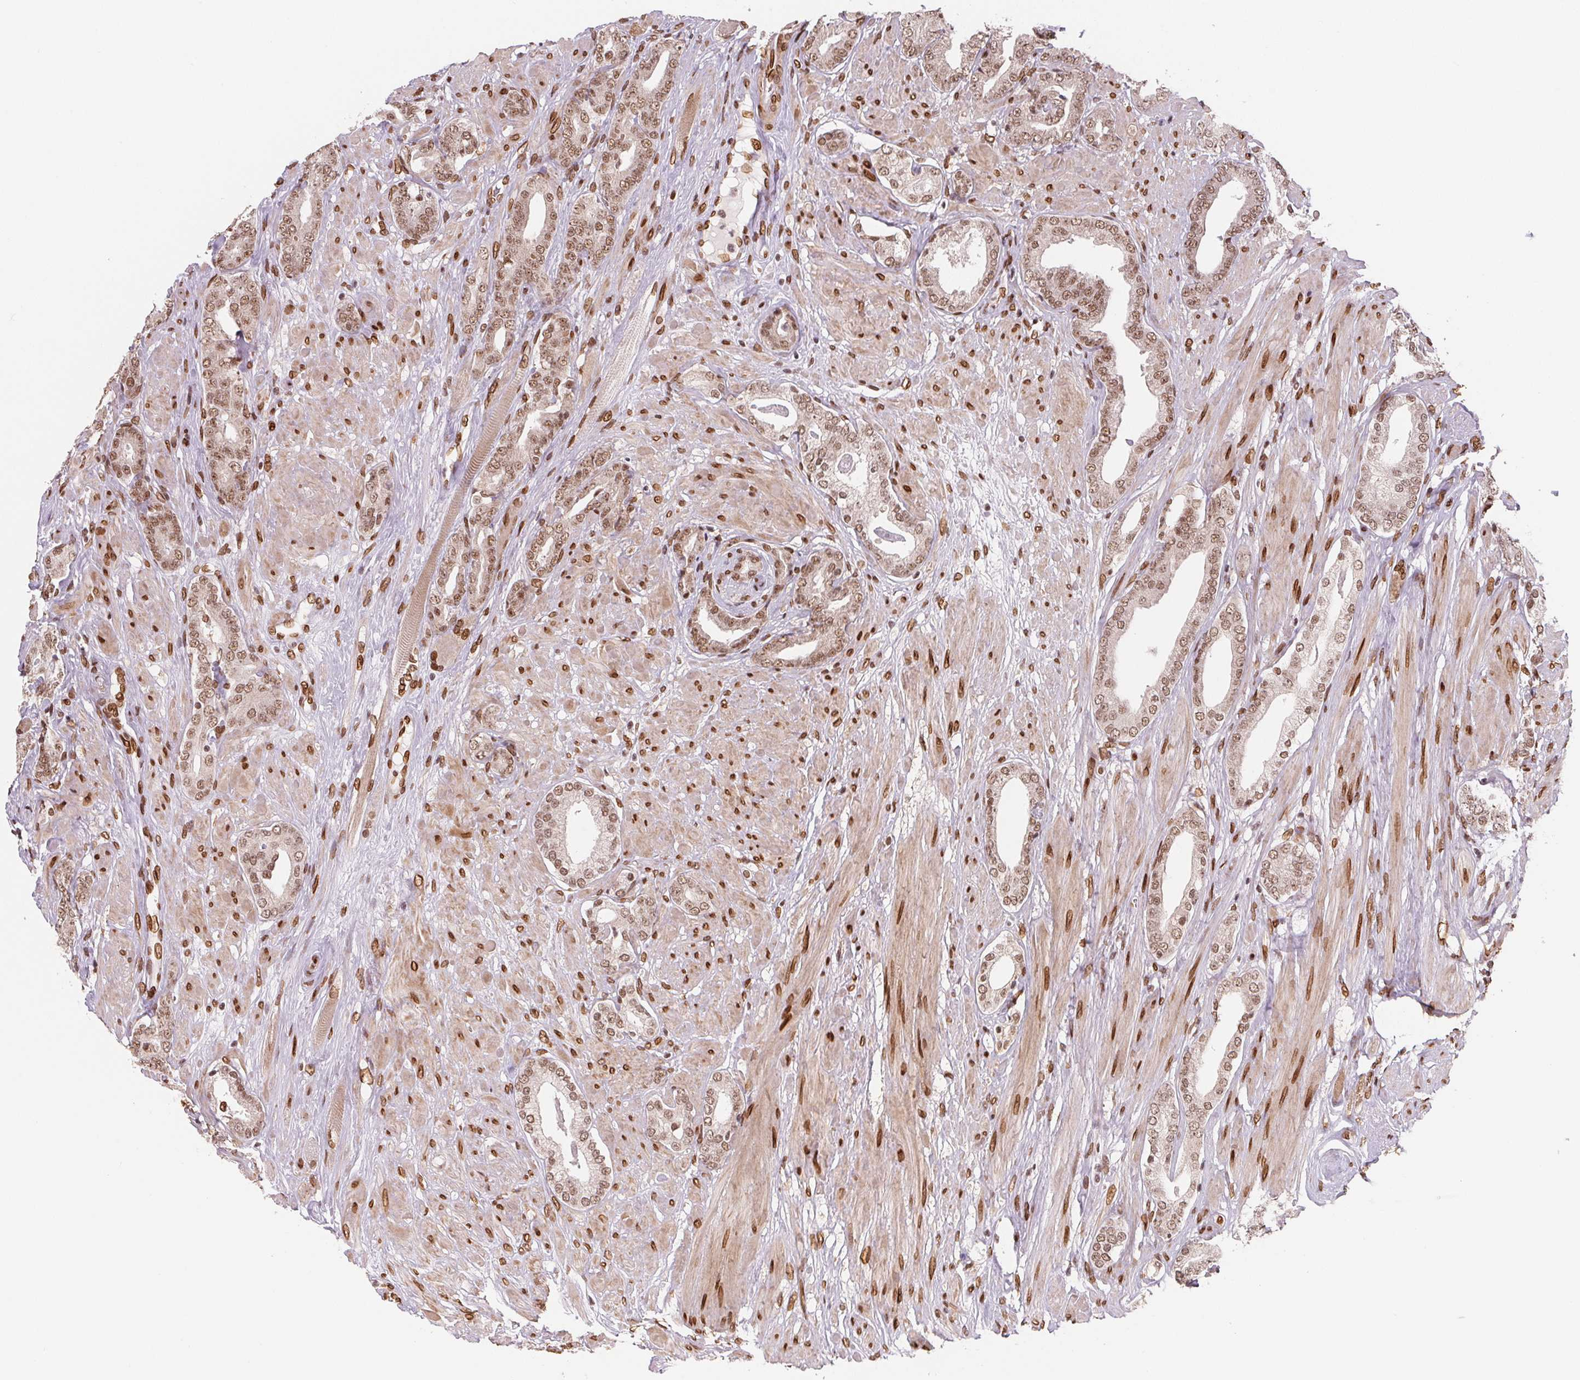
{"staining": {"intensity": "moderate", "quantity": ">75%", "location": "cytoplasmic/membranous,nuclear"}, "tissue": "prostate cancer", "cell_type": "Tumor cells", "image_type": "cancer", "snomed": [{"axis": "morphology", "description": "Adenocarcinoma, High grade"}, {"axis": "topography", "description": "Prostate"}], "caption": "Prostate cancer (high-grade adenocarcinoma) stained for a protein (brown) exhibits moderate cytoplasmic/membranous and nuclear positive staining in about >75% of tumor cells.", "gene": "SAP30BP", "patient": {"sex": "male", "age": 56}}